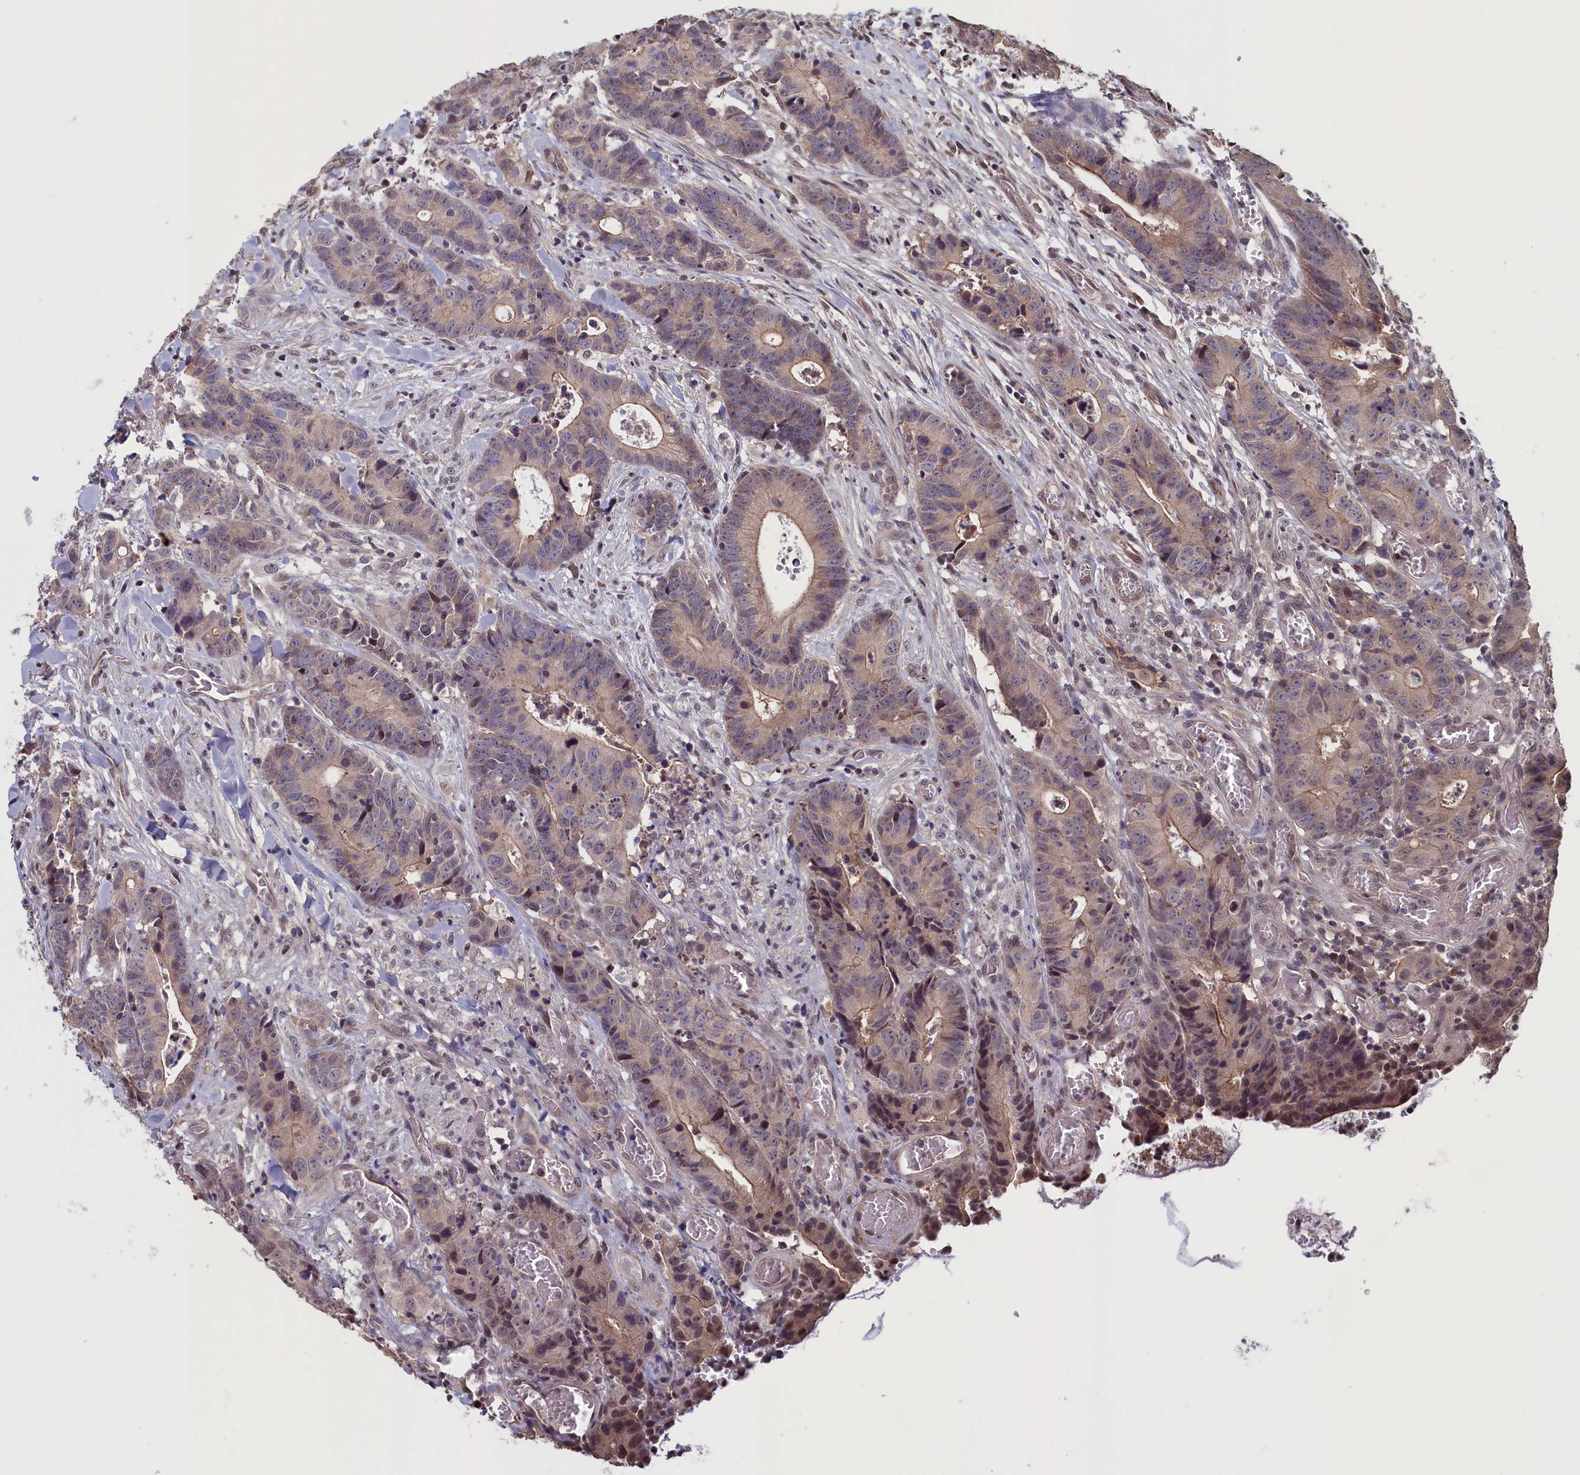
{"staining": {"intensity": "weak", "quantity": "<25%", "location": "cytoplasmic/membranous"}, "tissue": "colorectal cancer", "cell_type": "Tumor cells", "image_type": "cancer", "snomed": [{"axis": "morphology", "description": "Adenocarcinoma, NOS"}, {"axis": "topography", "description": "Colon"}], "caption": "Tumor cells are negative for brown protein staining in colorectal cancer (adenocarcinoma).", "gene": "PLP2", "patient": {"sex": "female", "age": 57}}